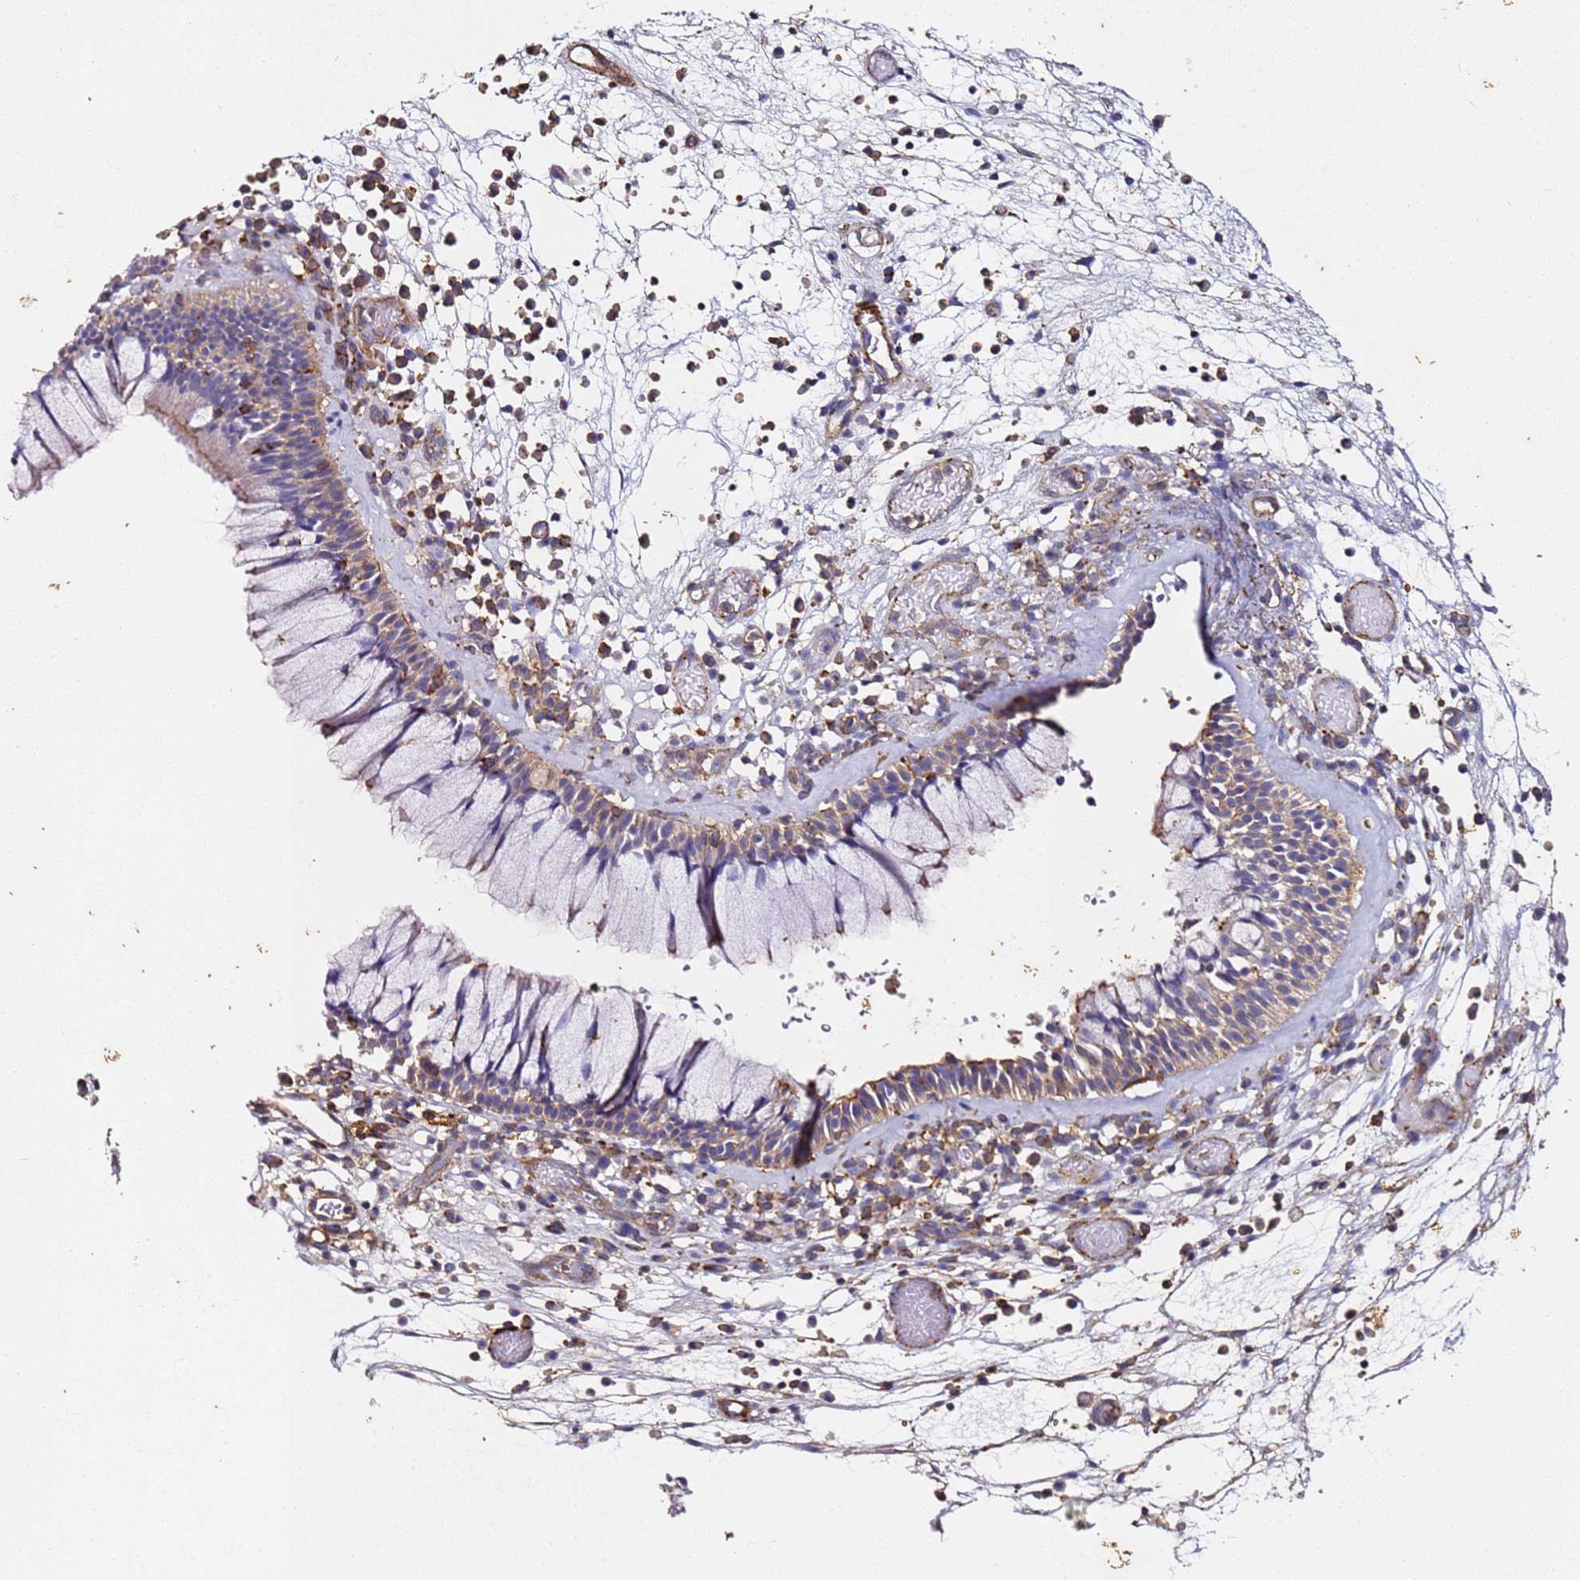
{"staining": {"intensity": "moderate", "quantity": "<25%", "location": "cytoplasmic/membranous"}, "tissue": "nasopharynx", "cell_type": "Respiratory epithelial cells", "image_type": "normal", "snomed": [{"axis": "morphology", "description": "Normal tissue, NOS"}, {"axis": "morphology", "description": "Inflammation, NOS"}, {"axis": "topography", "description": "Nasopharynx"}], "caption": "DAB immunohistochemical staining of unremarkable nasopharynx reveals moderate cytoplasmic/membranous protein staining in approximately <25% of respiratory epithelial cells. Nuclei are stained in blue.", "gene": "ZNF671", "patient": {"sex": "male", "age": 70}}